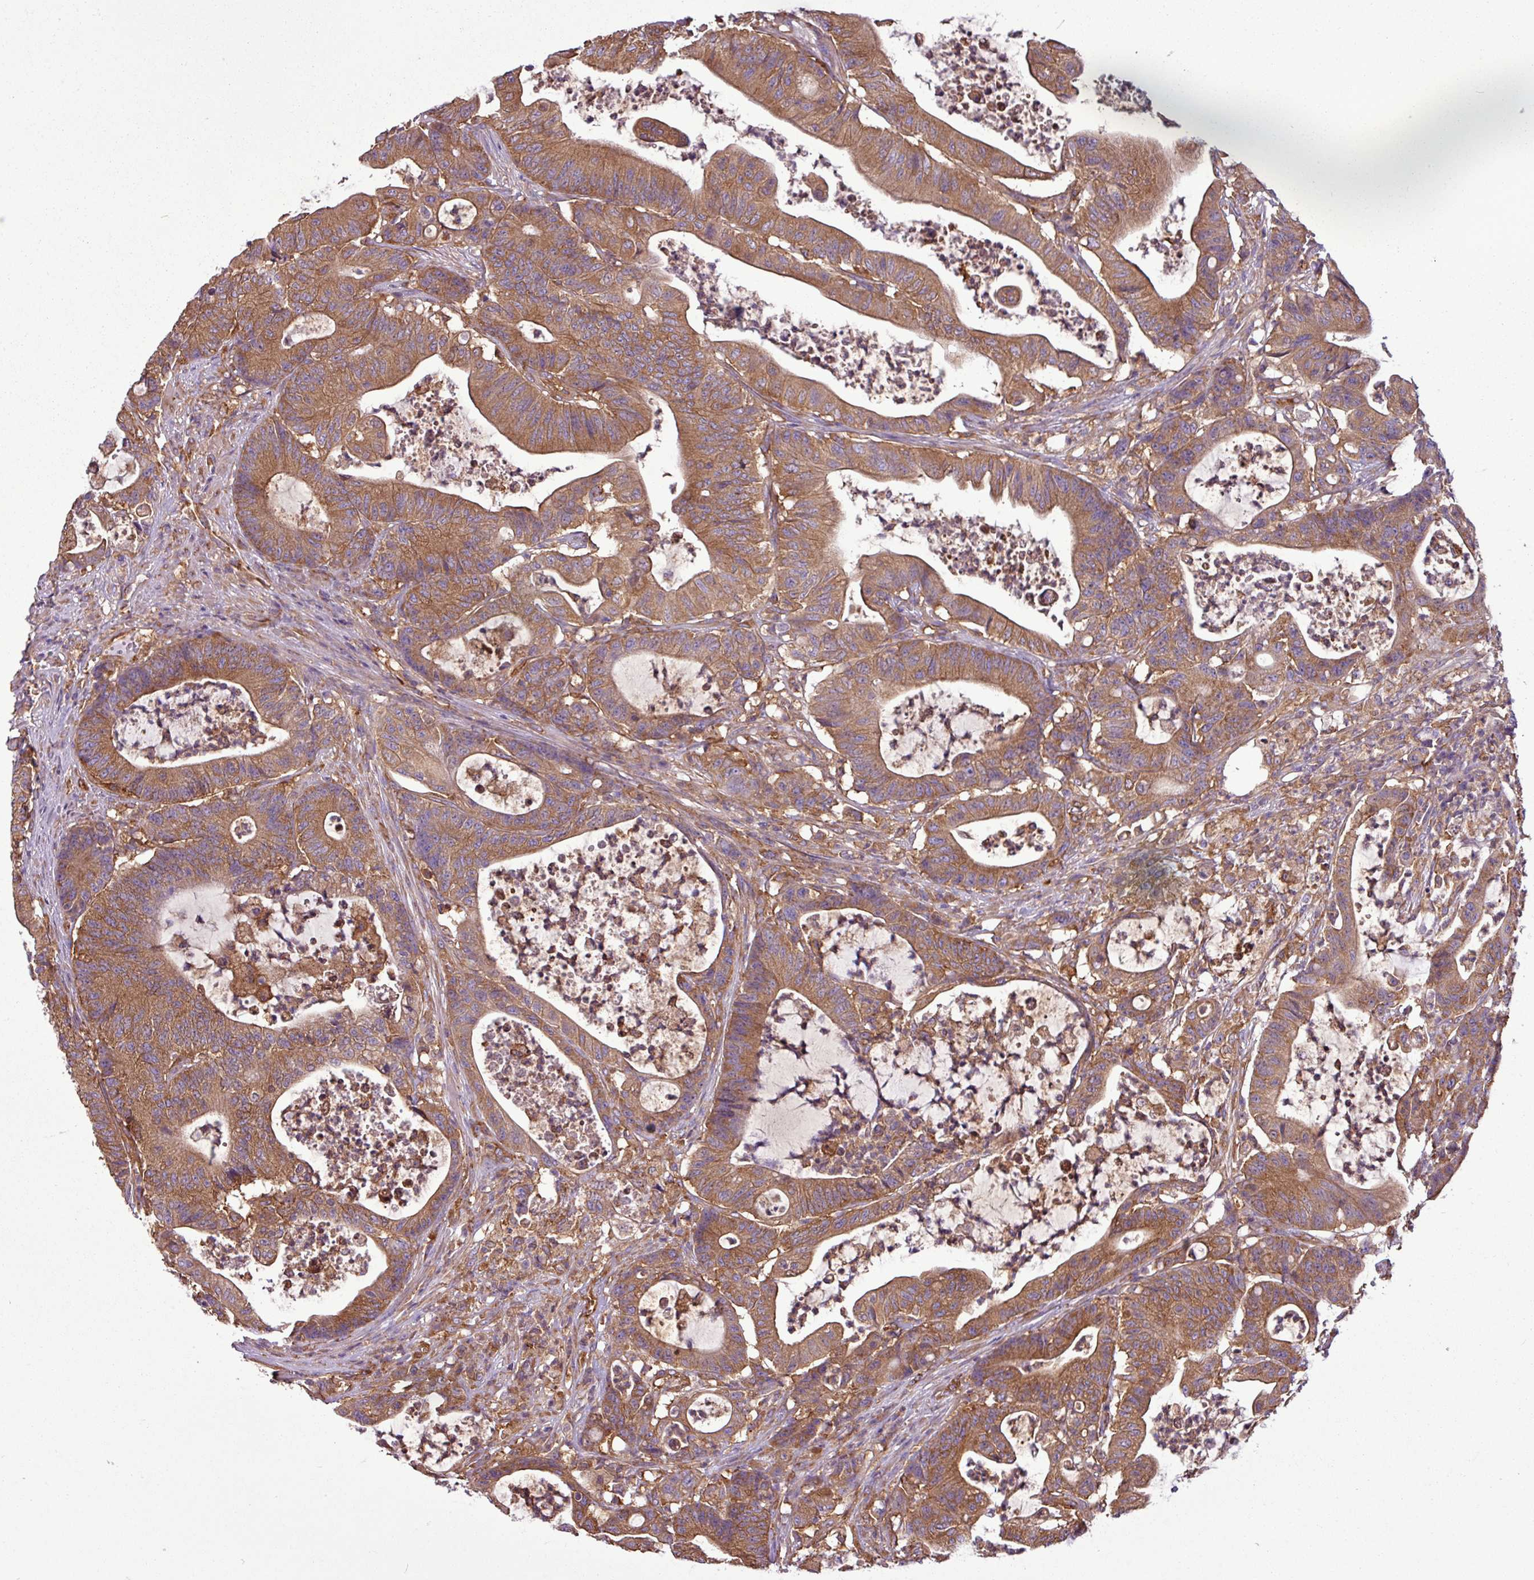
{"staining": {"intensity": "moderate", "quantity": ">75%", "location": "cytoplasmic/membranous"}, "tissue": "colorectal cancer", "cell_type": "Tumor cells", "image_type": "cancer", "snomed": [{"axis": "morphology", "description": "Adenocarcinoma, NOS"}, {"axis": "topography", "description": "Colon"}], "caption": "Colorectal cancer (adenocarcinoma) tissue demonstrates moderate cytoplasmic/membranous expression in about >75% of tumor cells The staining was performed using DAB (3,3'-diaminobenzidine) to visualize the protein expression in brown, while the nuclei were stained in blue with hematoxylin (Magnification: 20x).", "gene": "PACSIN2", "patient": {"sex": "female", "age": 84}}